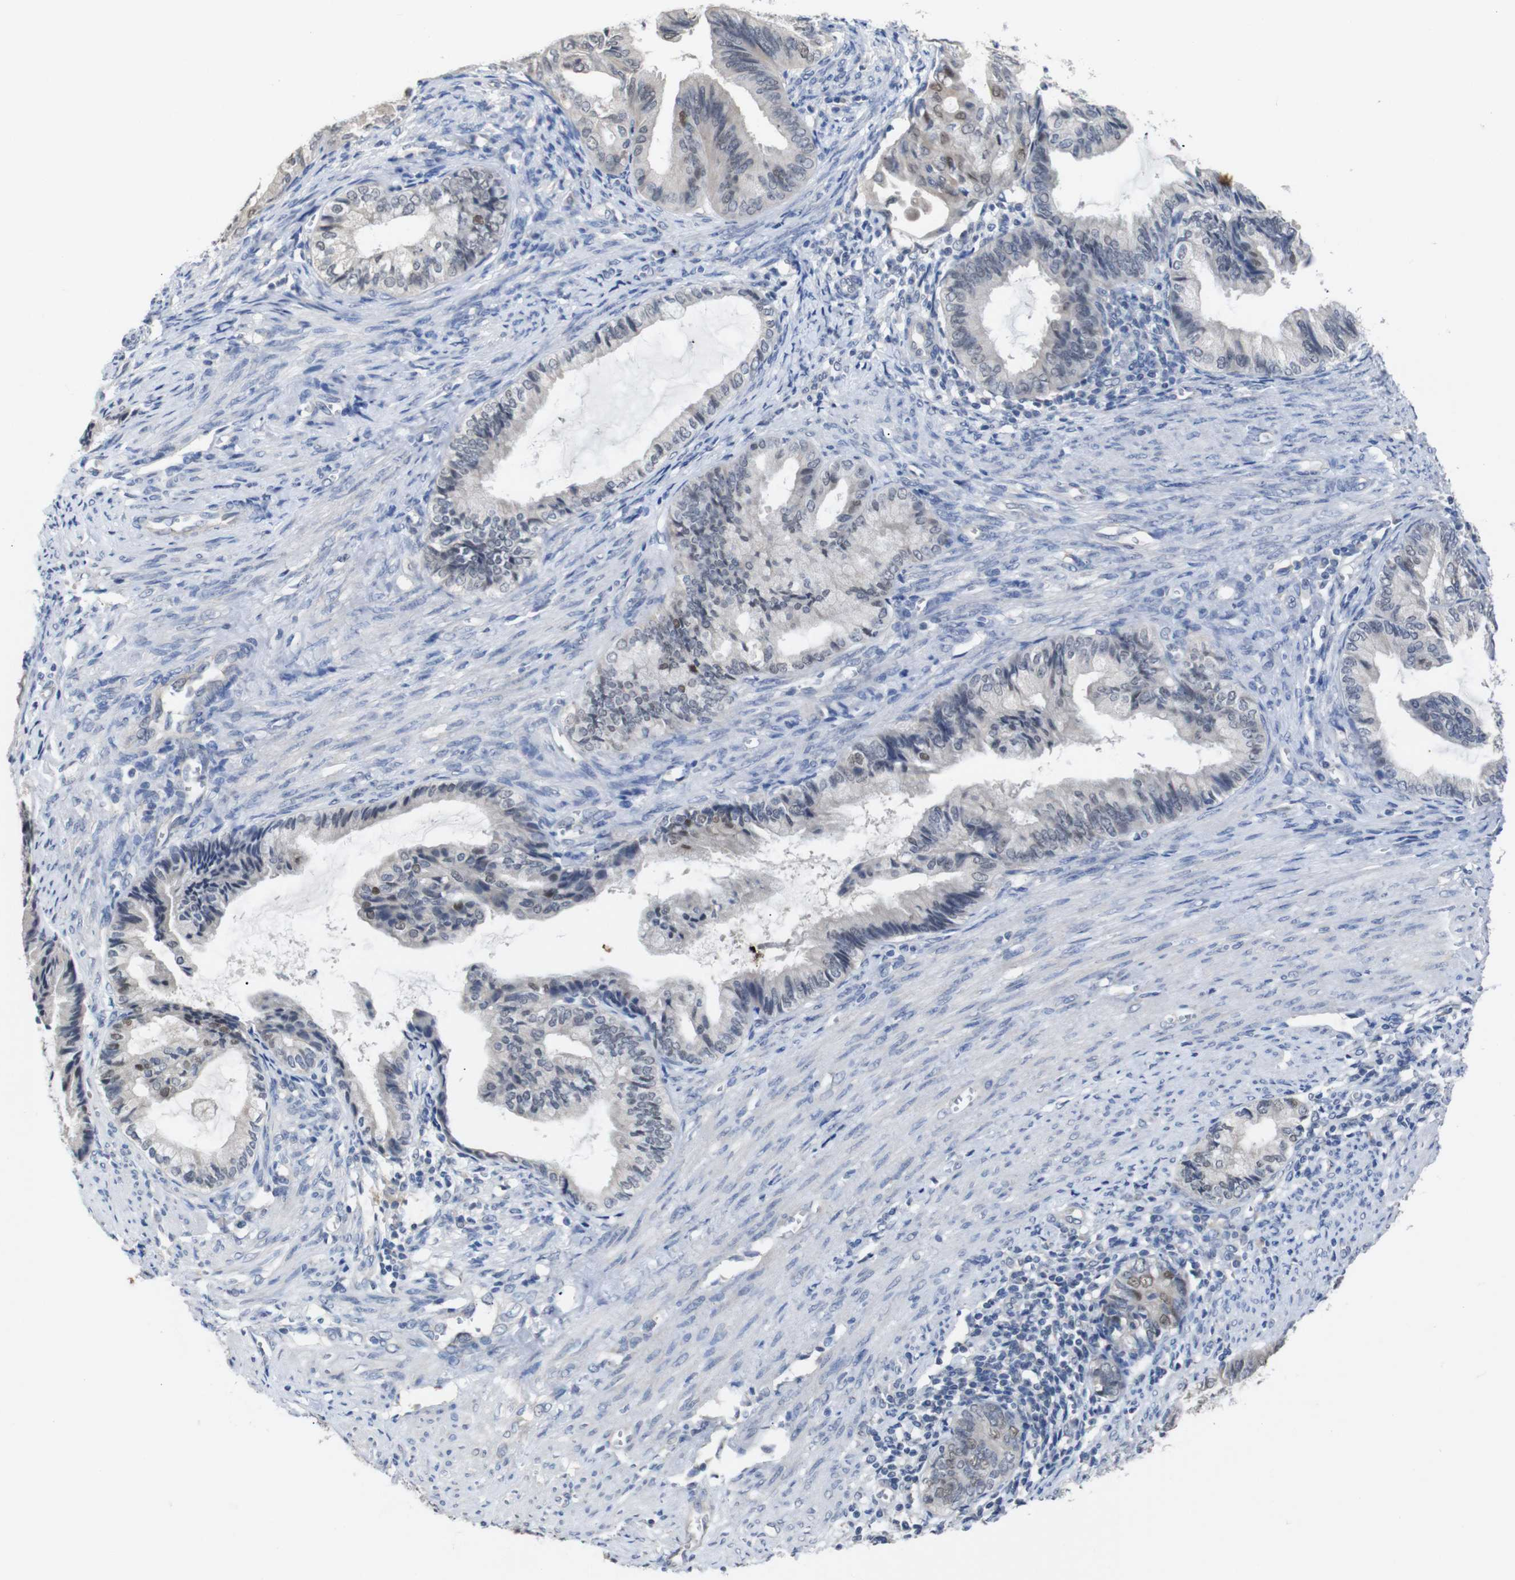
{"staining": {"intensity": "moderate", "quantity": "<25%", "location": "nuclear"}, "tissue": "endometrial cancer", "cell_type": "Tumor cells", "image_type": "cancer", "snomed": [{"axis": "morphology", "description": "Adenocarcinoma, NOS"}, {"axis": "topography", "description": "Endometrium"}], "caption": "IHC (DAB) staining of human adenocarcinoma (endometrial) demonstrates moderate nuclear protein positivity in about <25% of tumor cells. The staining is performed using DAB (3,3'-diaminobenzidine) brown chromogen to label protein expression. The nuclei are counter-stained blue using hematoxylin.", "gene": "HNF1A", "patient": {"sex": "female", "age": 86}}